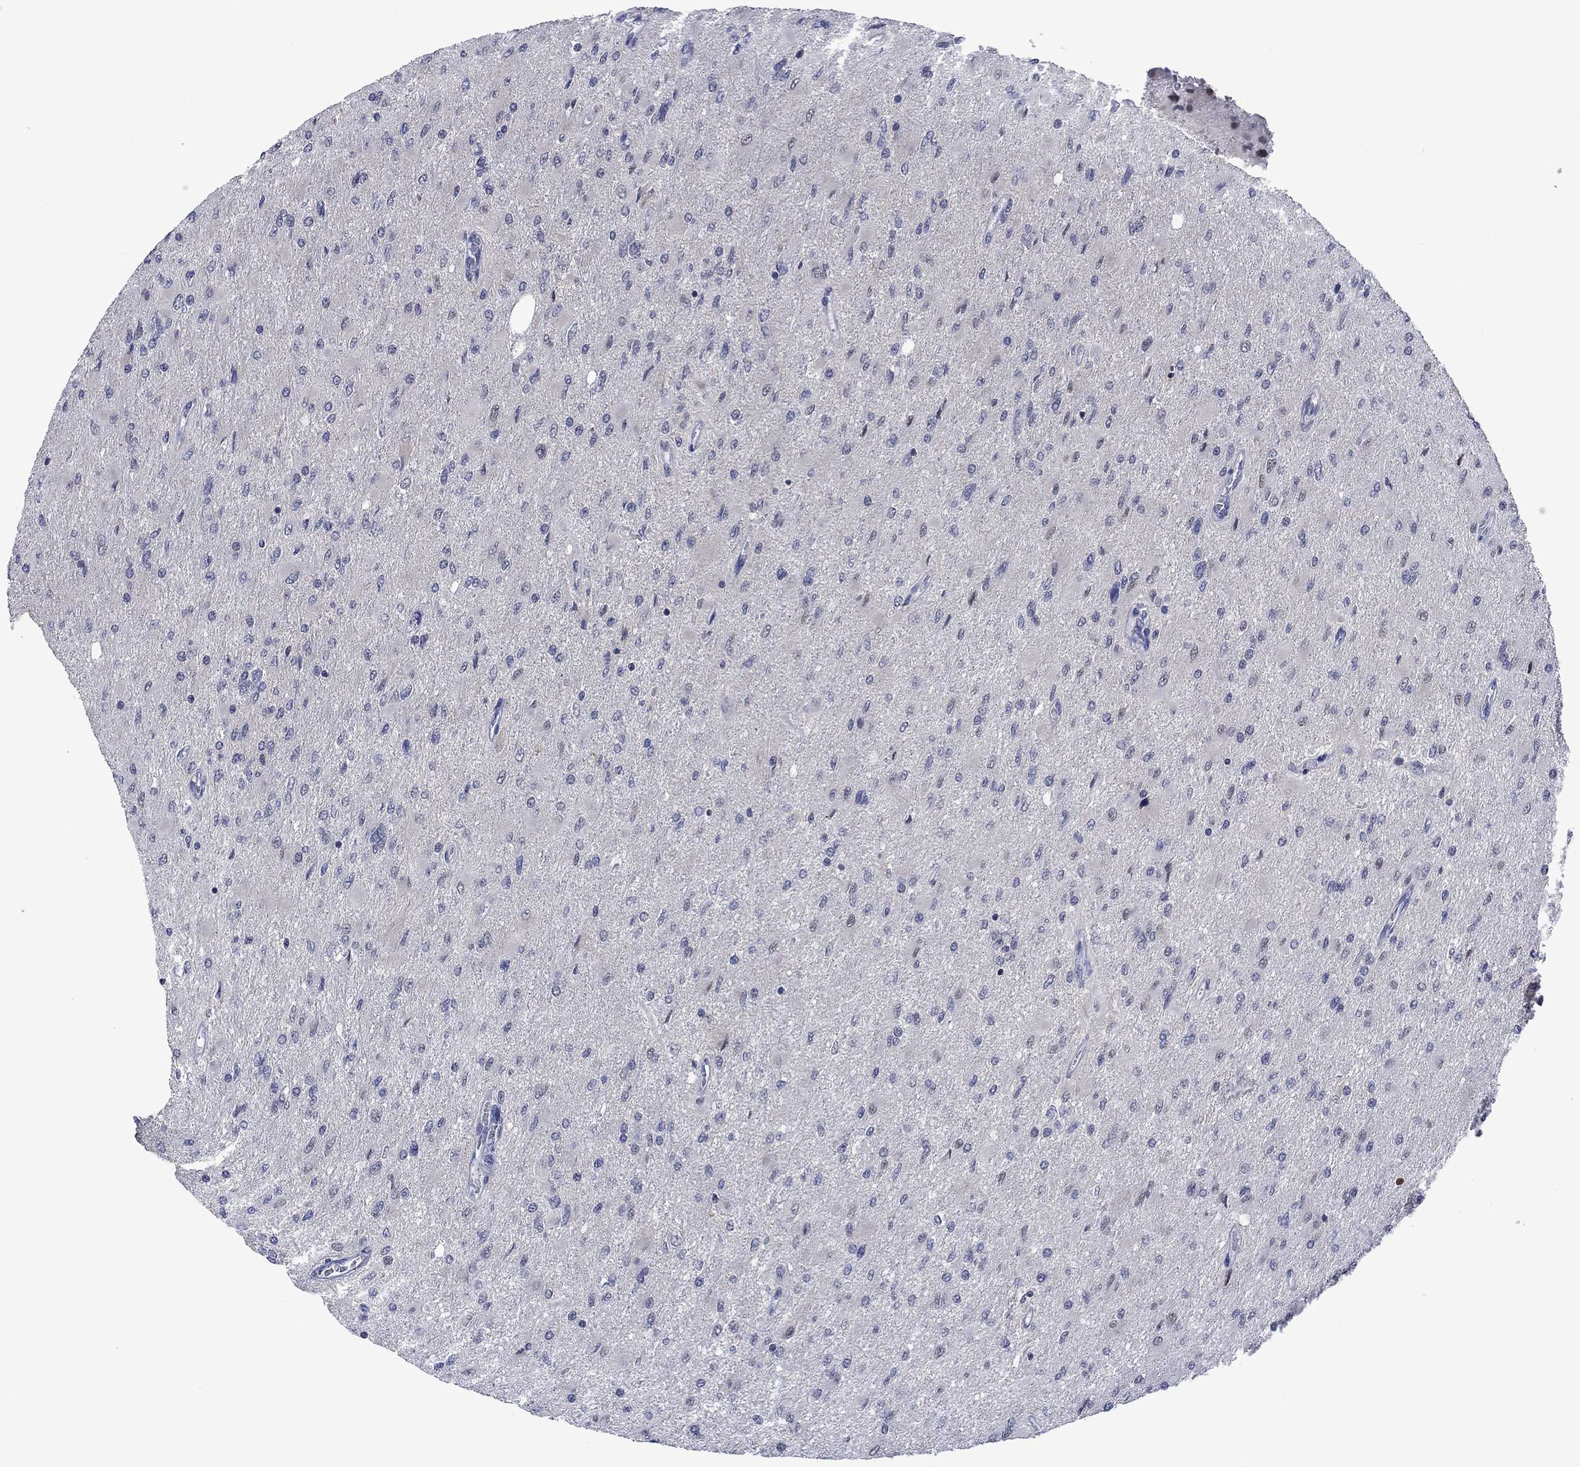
{"staining": {"intensity": "negative", "quantity": "none", "location": "none"}, "tissue": "glioma", "cell_type": "Tumor cells", "image_type": "cancer", "snomed": [{"axis": "morphology", "description": "Glioma, malignant, High grade"}, {"axis": "topography", "description": "Cerebral cortex"}], "caption": "Immunohistochemistry of human glioma exhibits no staining in tumor cells.", "gene": "AGL", "patient": {"sex": "female", "age": 36}}